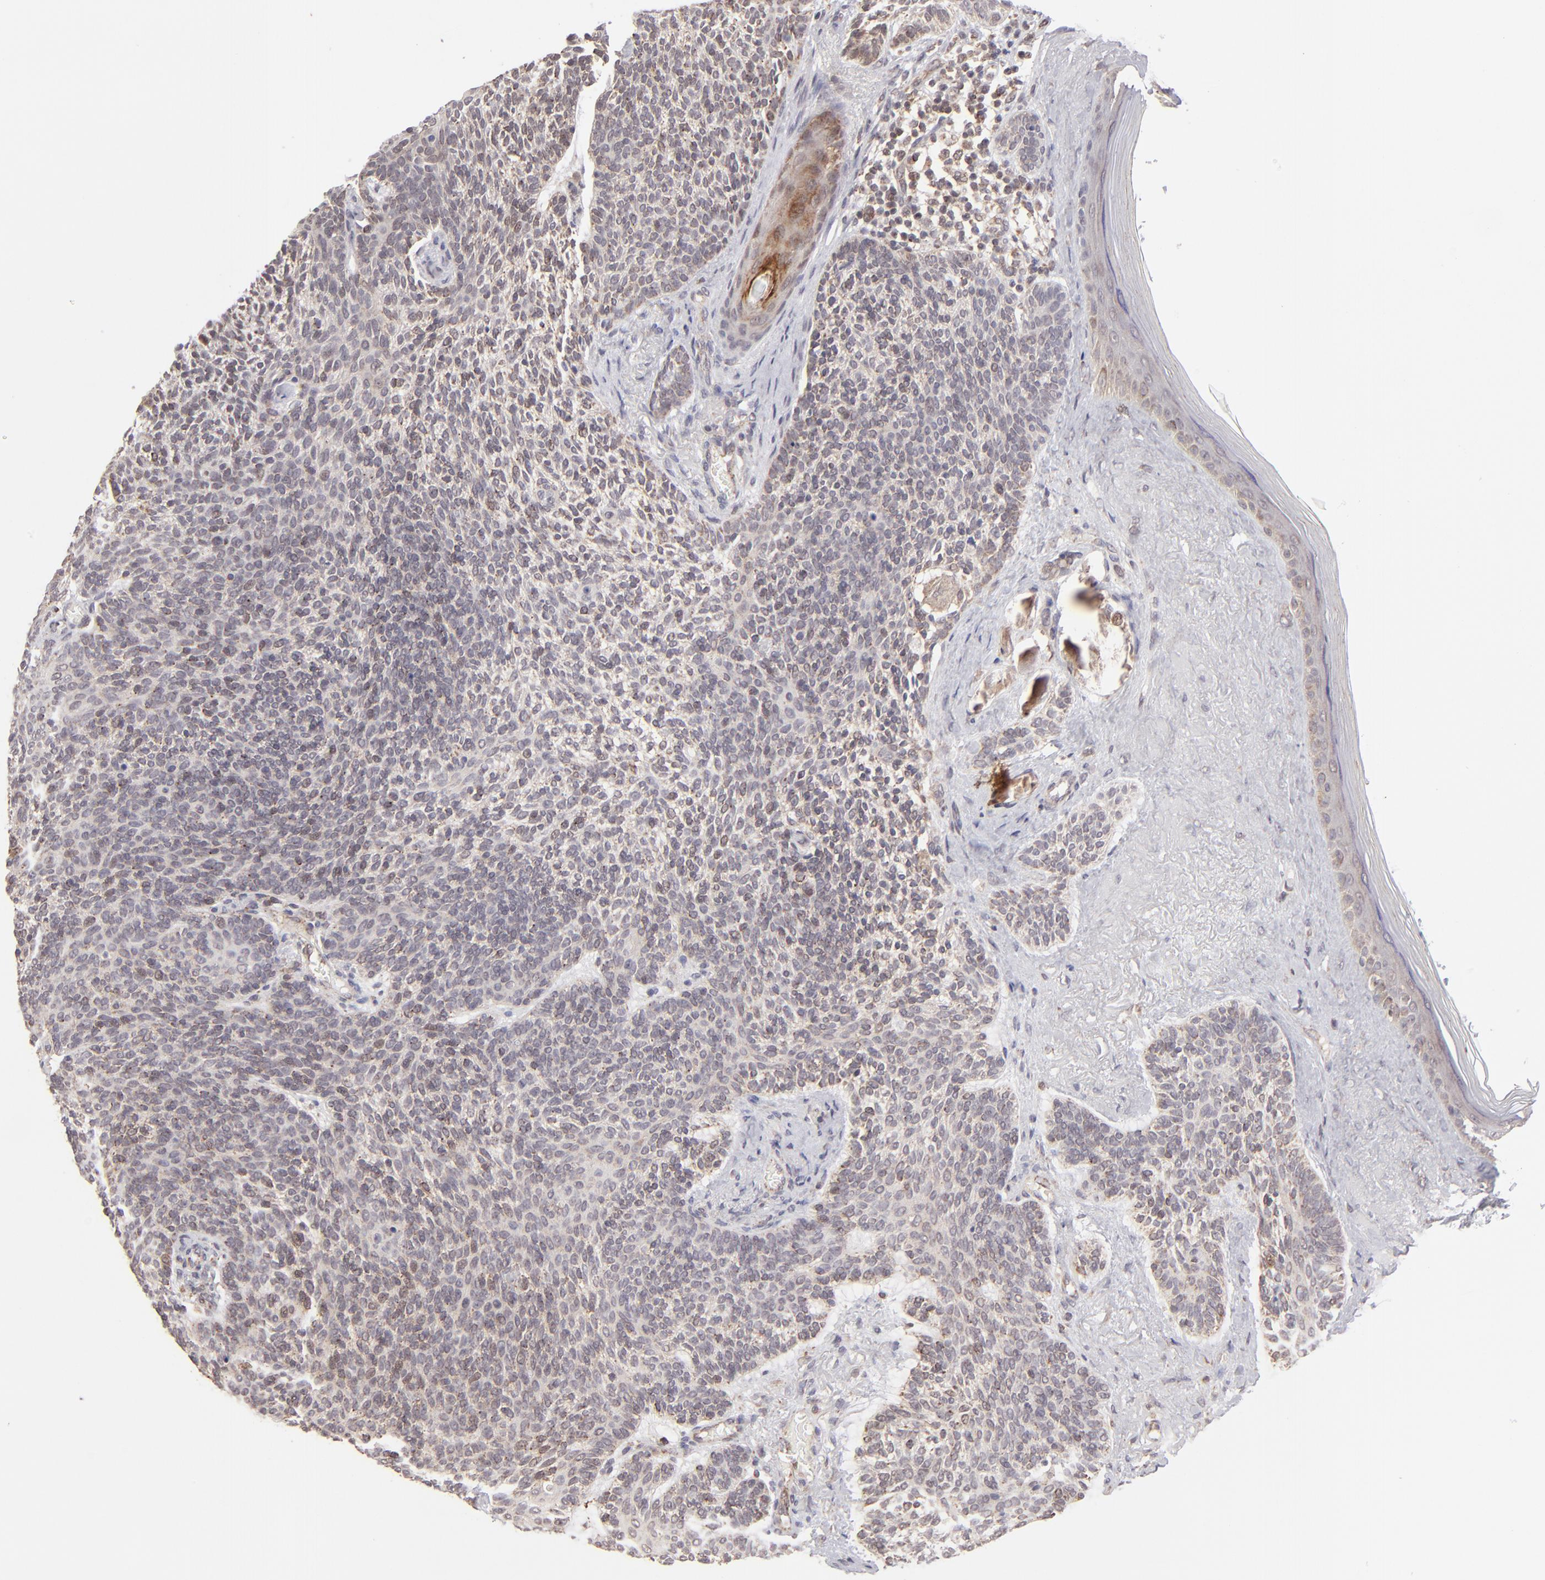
{"staining": {"intensity": "weak", "quantity": ">75%", "location": "cytoplasmic/membranous"}, "tissue": "skin cancer", "cell_type": "Tumor cells", "image_type": "cancer", "snomed": [{"axis": "morphology", "description": "Normal tissue, NOS"}, {"axis": "morphology", "description": "Basal cell carcinoma"}, {"axis": "topography", "description": "Skin"}], "caption": "Skin basal cell carcinoma was stained to show a protein in brown. There is low levels of weak cytoplasmic/membranous positivity in approximately >75% of tumor cells. Using DAB (3,3'-diaminobenzidine) (brown) and hematoxylin (blue) stains, captured at high magnification using brightfield microscopy.", "gene": "SLC15A1", "patient": {"sex": "female", "age": 70}}